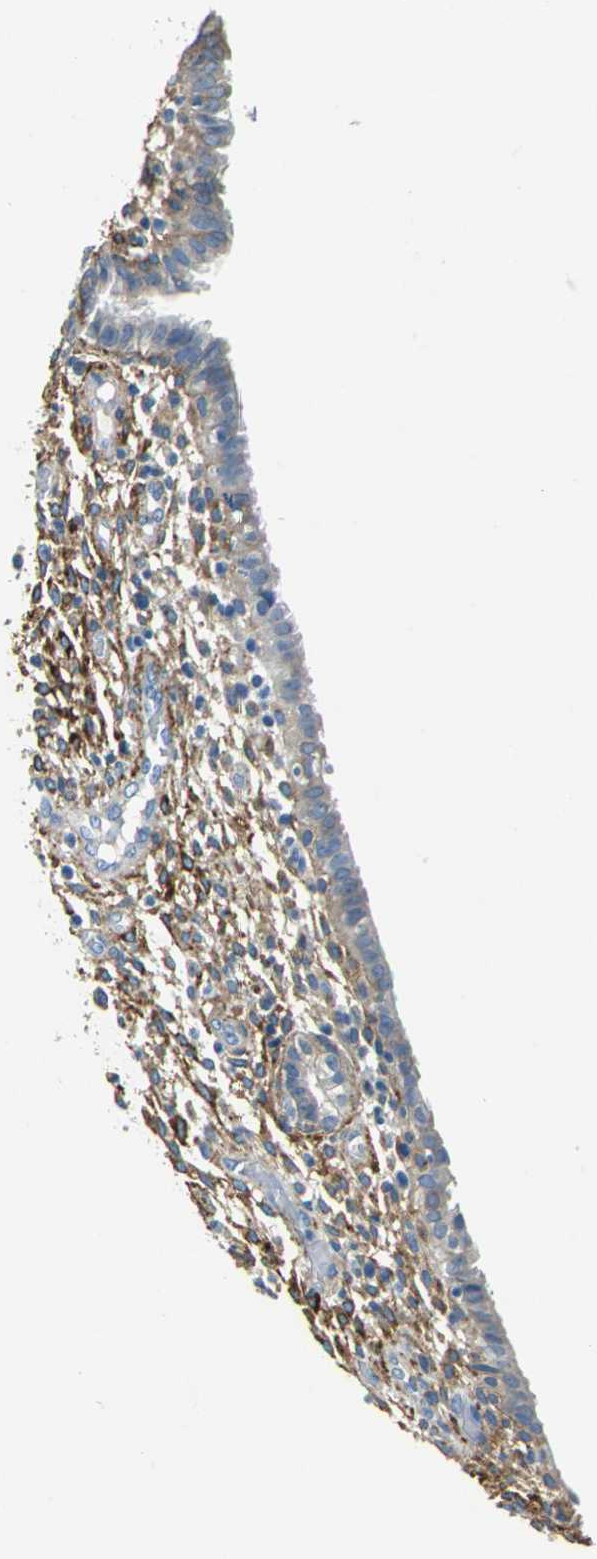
{"staining": {"intensity": "weak", "quantity": "25%-75%", "location": "cytoplasmic/membranous"}, "tissue": "endometrium", "cell_type": "Cells in endometrial stroma", "image_type": "normal", "snomed": [{"axis": "morphology", "description": "Normal tissue, NOS"}, {"axis": "topography", "description": "Endometrium"}], "caption": "Cells in endometrial stroma display weak cytoplasmic/membranous staining in approximately 25%-75% of cells in normal endometrium. The protein of interest is shown in brown color, while the nuclei are stained blue.", "gene": "AKAP12", "patient": {"sex": "female", "age": 72}}